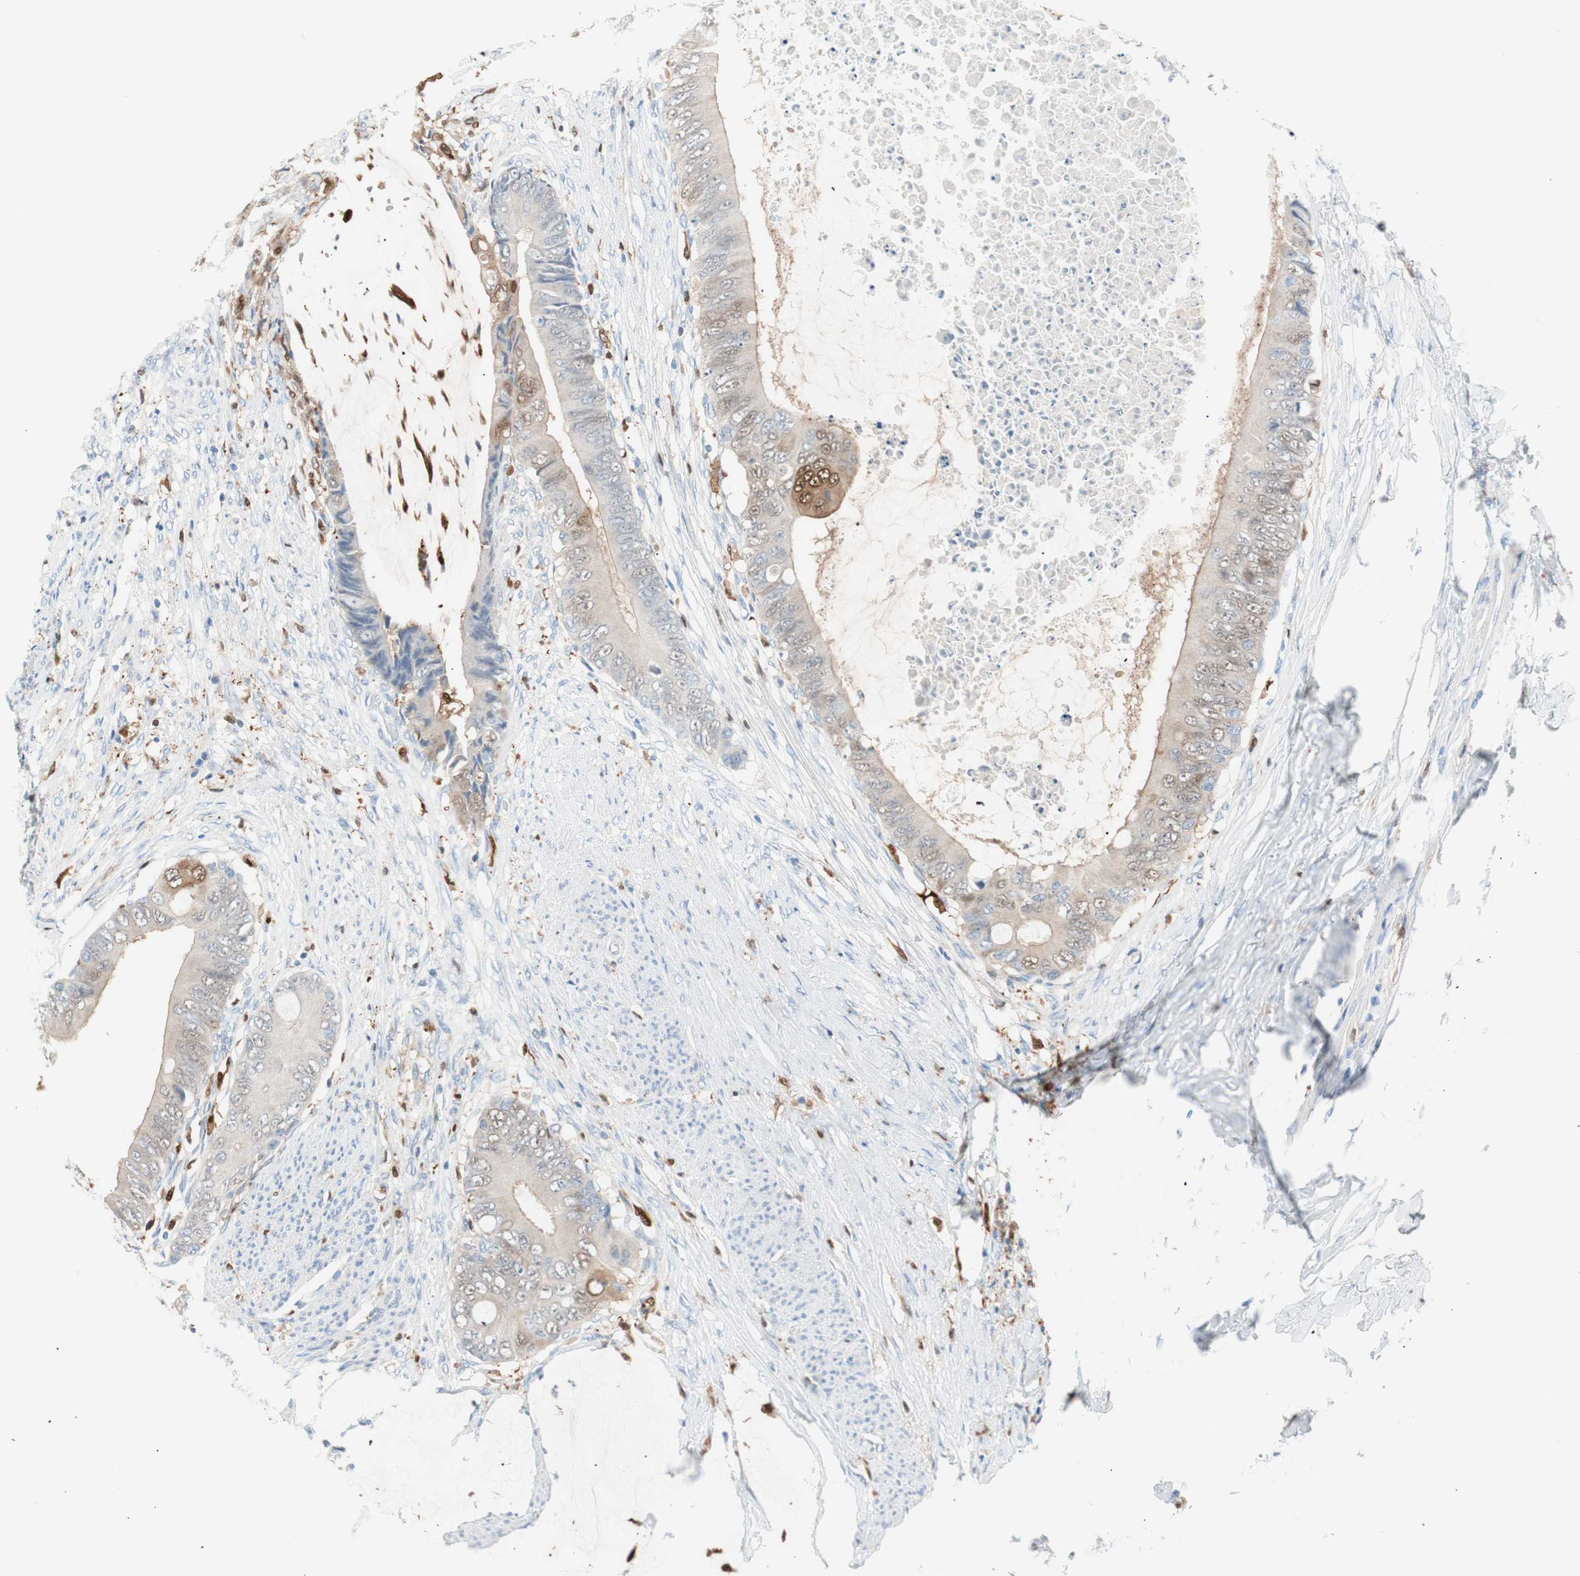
{"staining": {"intensity": "moderate", "quantity": "<25%", "location": "cytoplasmic/membranous"}, "tissue": "colorectal cancer", "cell_type": "Tumor cells", "image_type": "cancer", "snomed": [{"axis": "morphology", "description": "Normal tissue, NOS"}, {"axis": "morphology", "description": "Adenocarcinoma, NOS"}, {"axis": "topography", "description": "Rectum"}, {"axis": "topography", "description": "Peripheral nerve tissue"}], "caption": "Protein staining of colorectal cancer tissue exhibits moderate cytoplasmic/membranous staining in approximately <25% of tumor cells.", "gene": "IL18", "patient": {"sex": "female", "age": 77}}